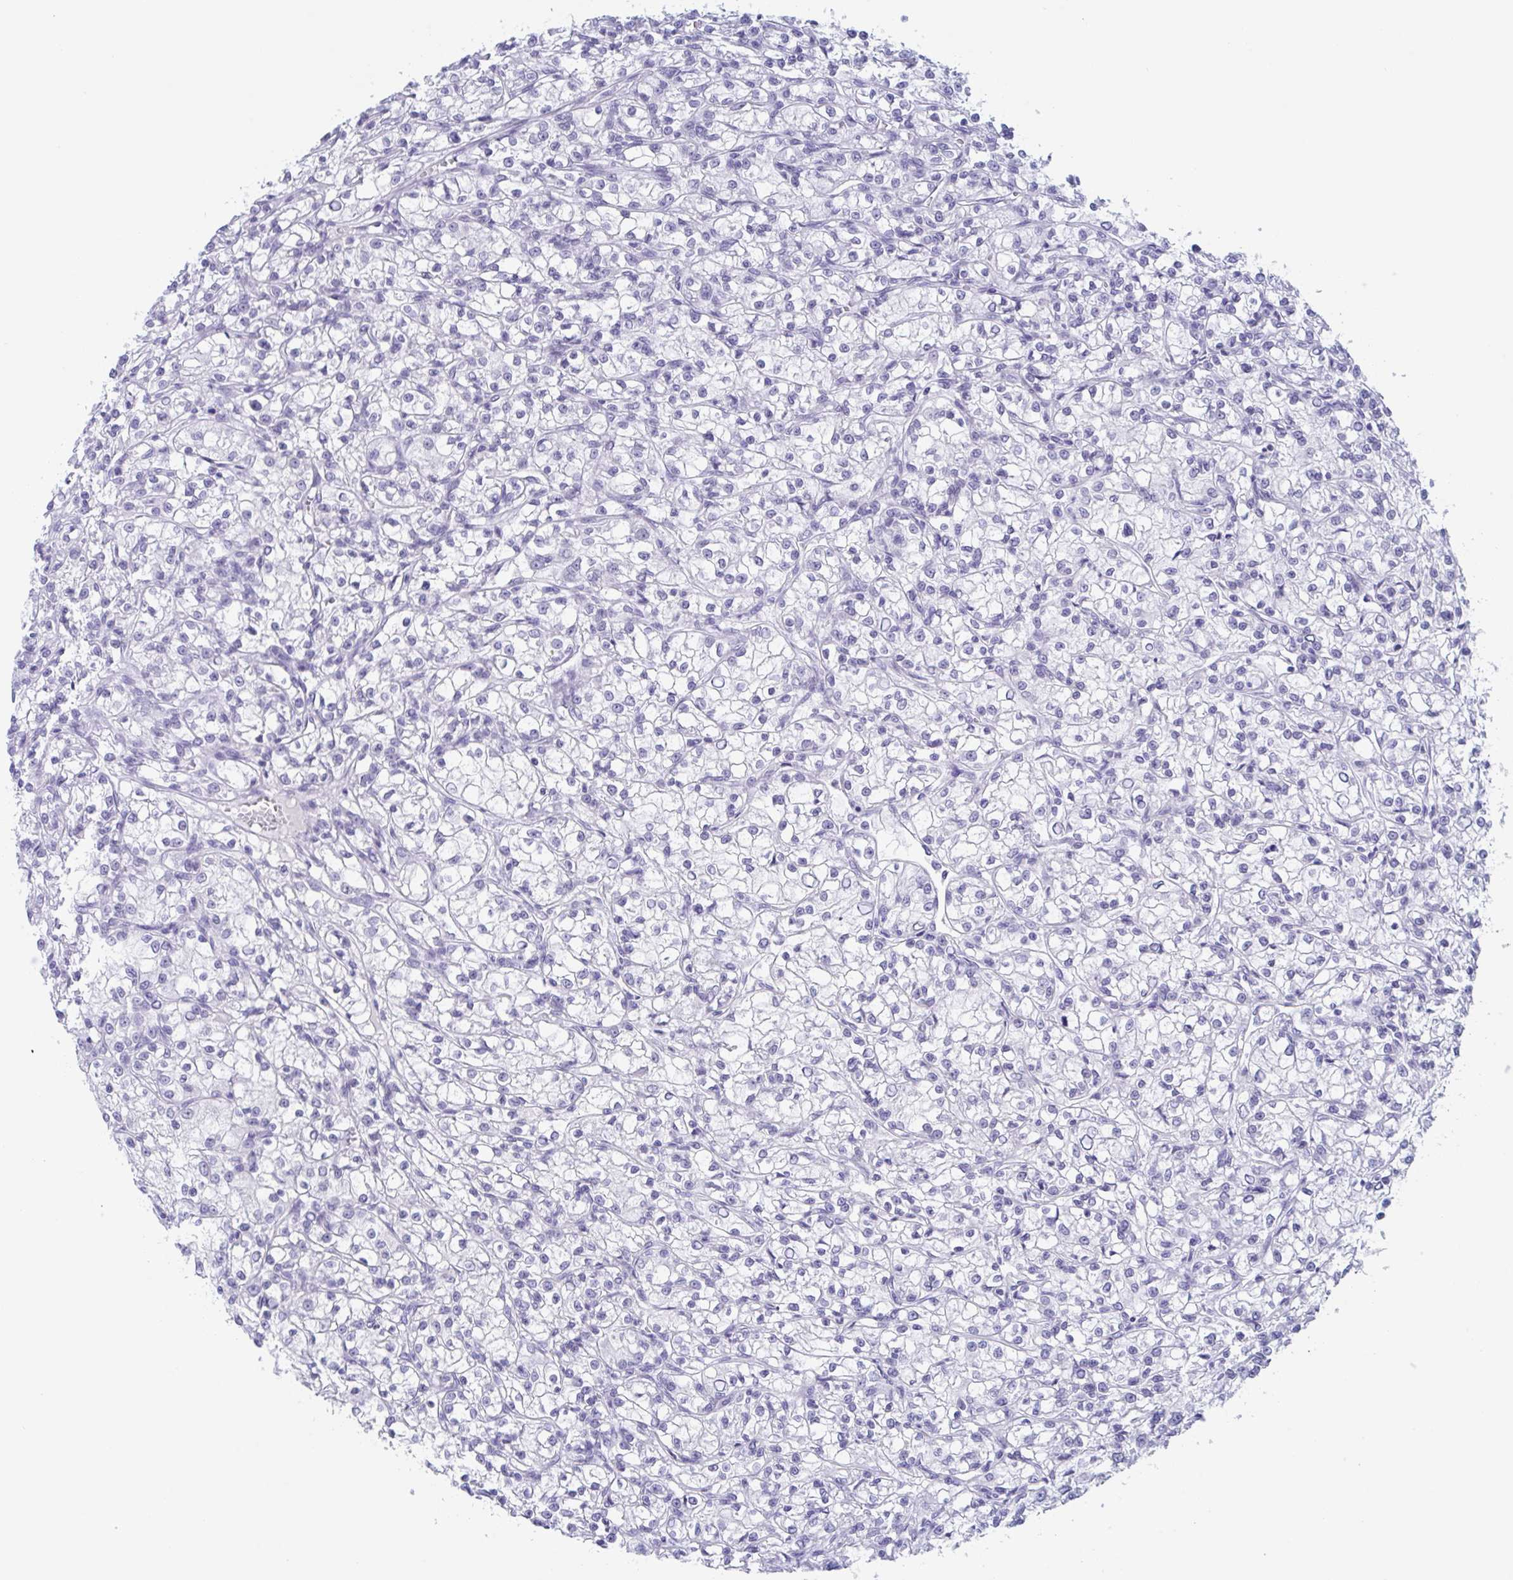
{"staining": {"intensity": "negative", "quantity": "none", "location": "none"}, "tissue": "renal cancer", "cell_type": "Tumor cells", "image_type": "cancer", "snomed": [{"axis": "morphology", "description": "Adenocarcinoma, NOS"}, {"axis": "topography", "description": "Kidney"}], "caption": "This is an immunohistochemistry (IHC) micrograph of human adenocarcinoma (renal). There is no positivity in tumor cells.", "gene": "CDX4", "patient": {"sex": "female", "age": 59}}